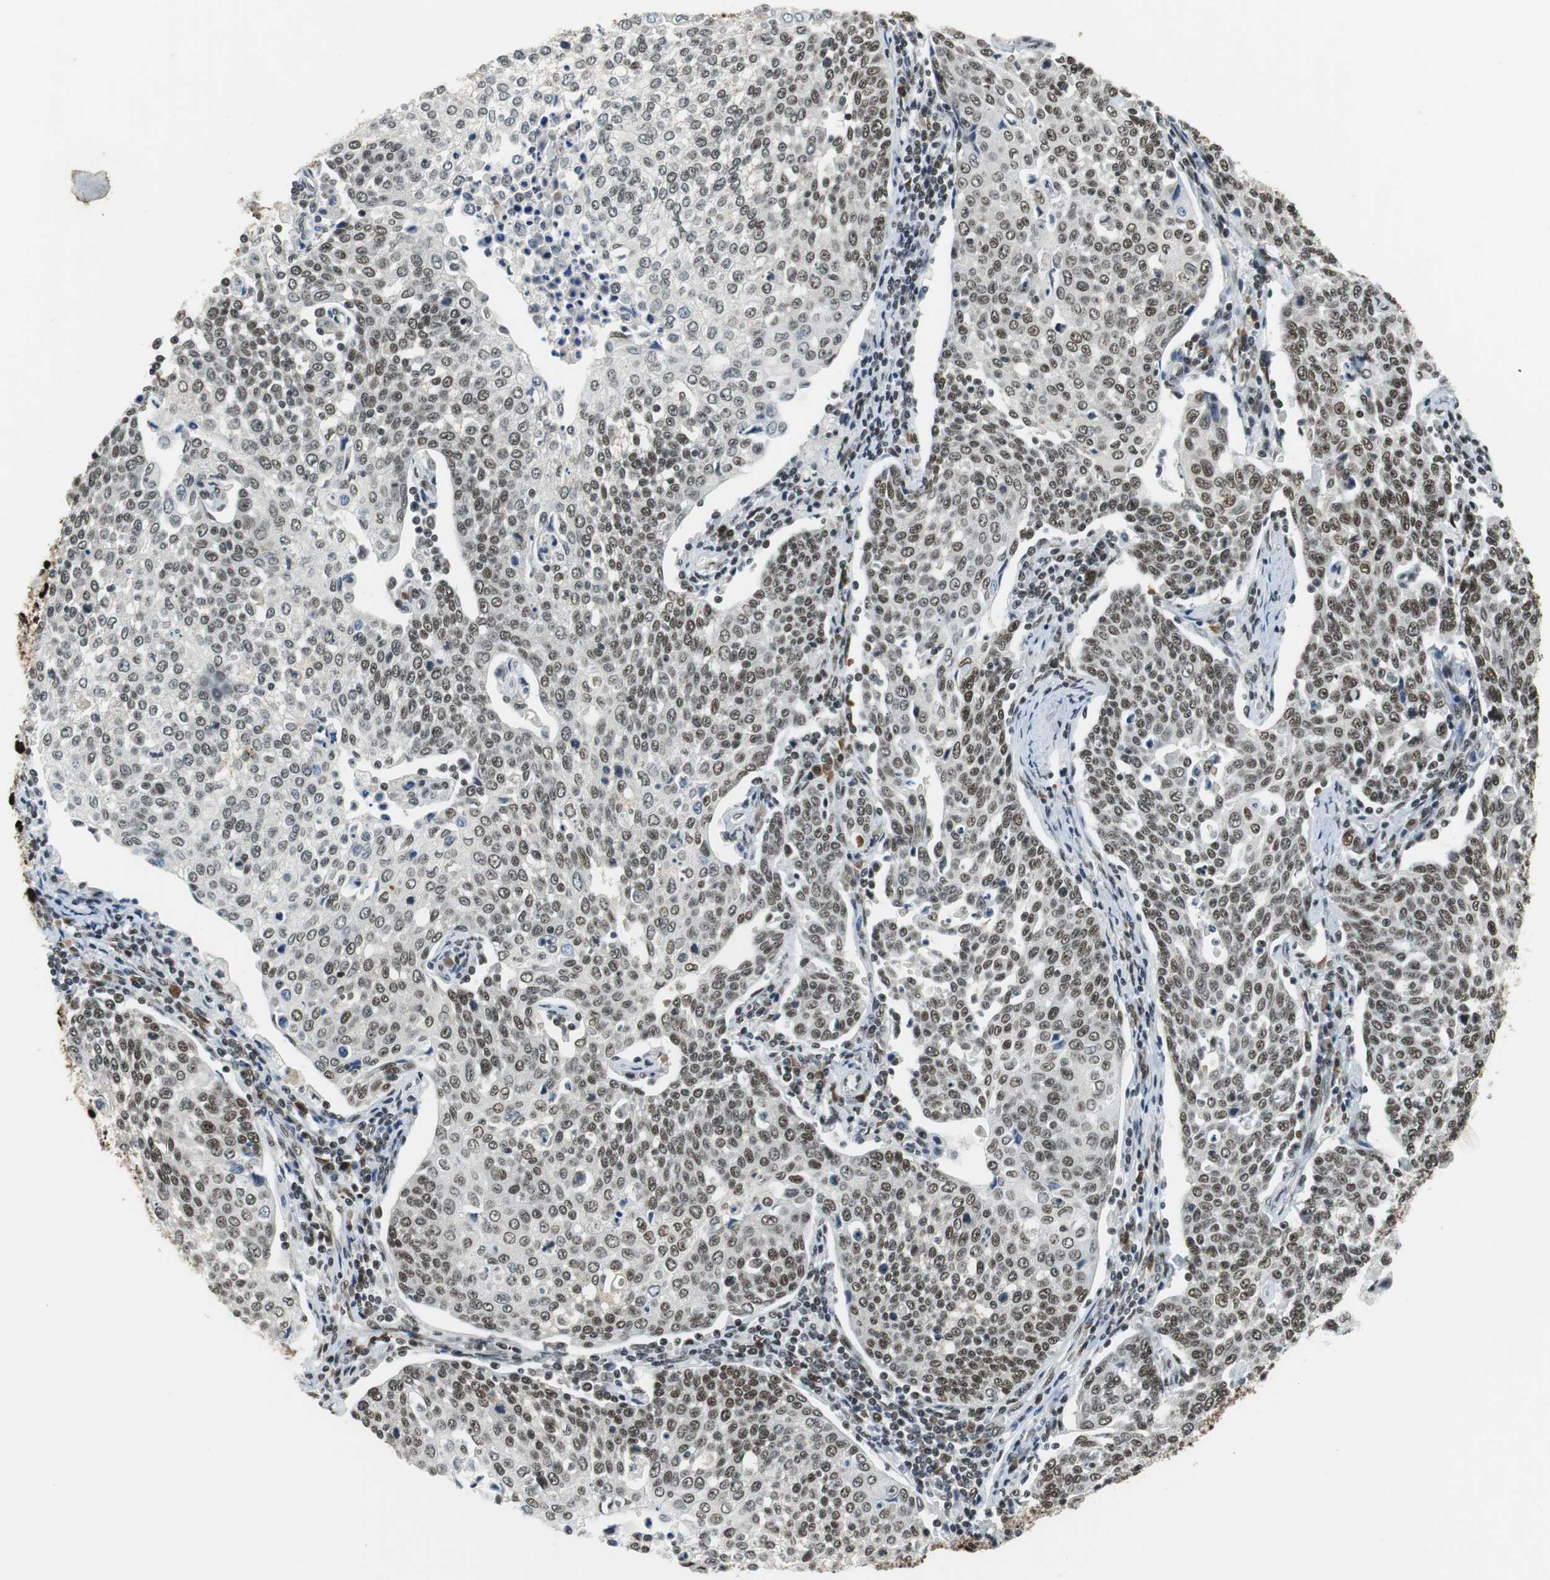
{"staining": {"intensity": "moderate", "quantity": ">75%", "location": "nuclear"}, "tissue": "cervical cancer", "cell_type": "Tumor cells", "image_type": "cancer", "snomed": [{"axis": "morphology", "description": "Squamous cell carcinoma, NOS"}, {"axis": "topography", "description": "Cervix"}], "caption": "Protein expression analysis of human cervical squamous cell carcinoma reveals moderate nuclear staining in approximately >75% of tumor cells.", "gene": "PRKDC", "patient": {"sex": "female", "age": 34}}